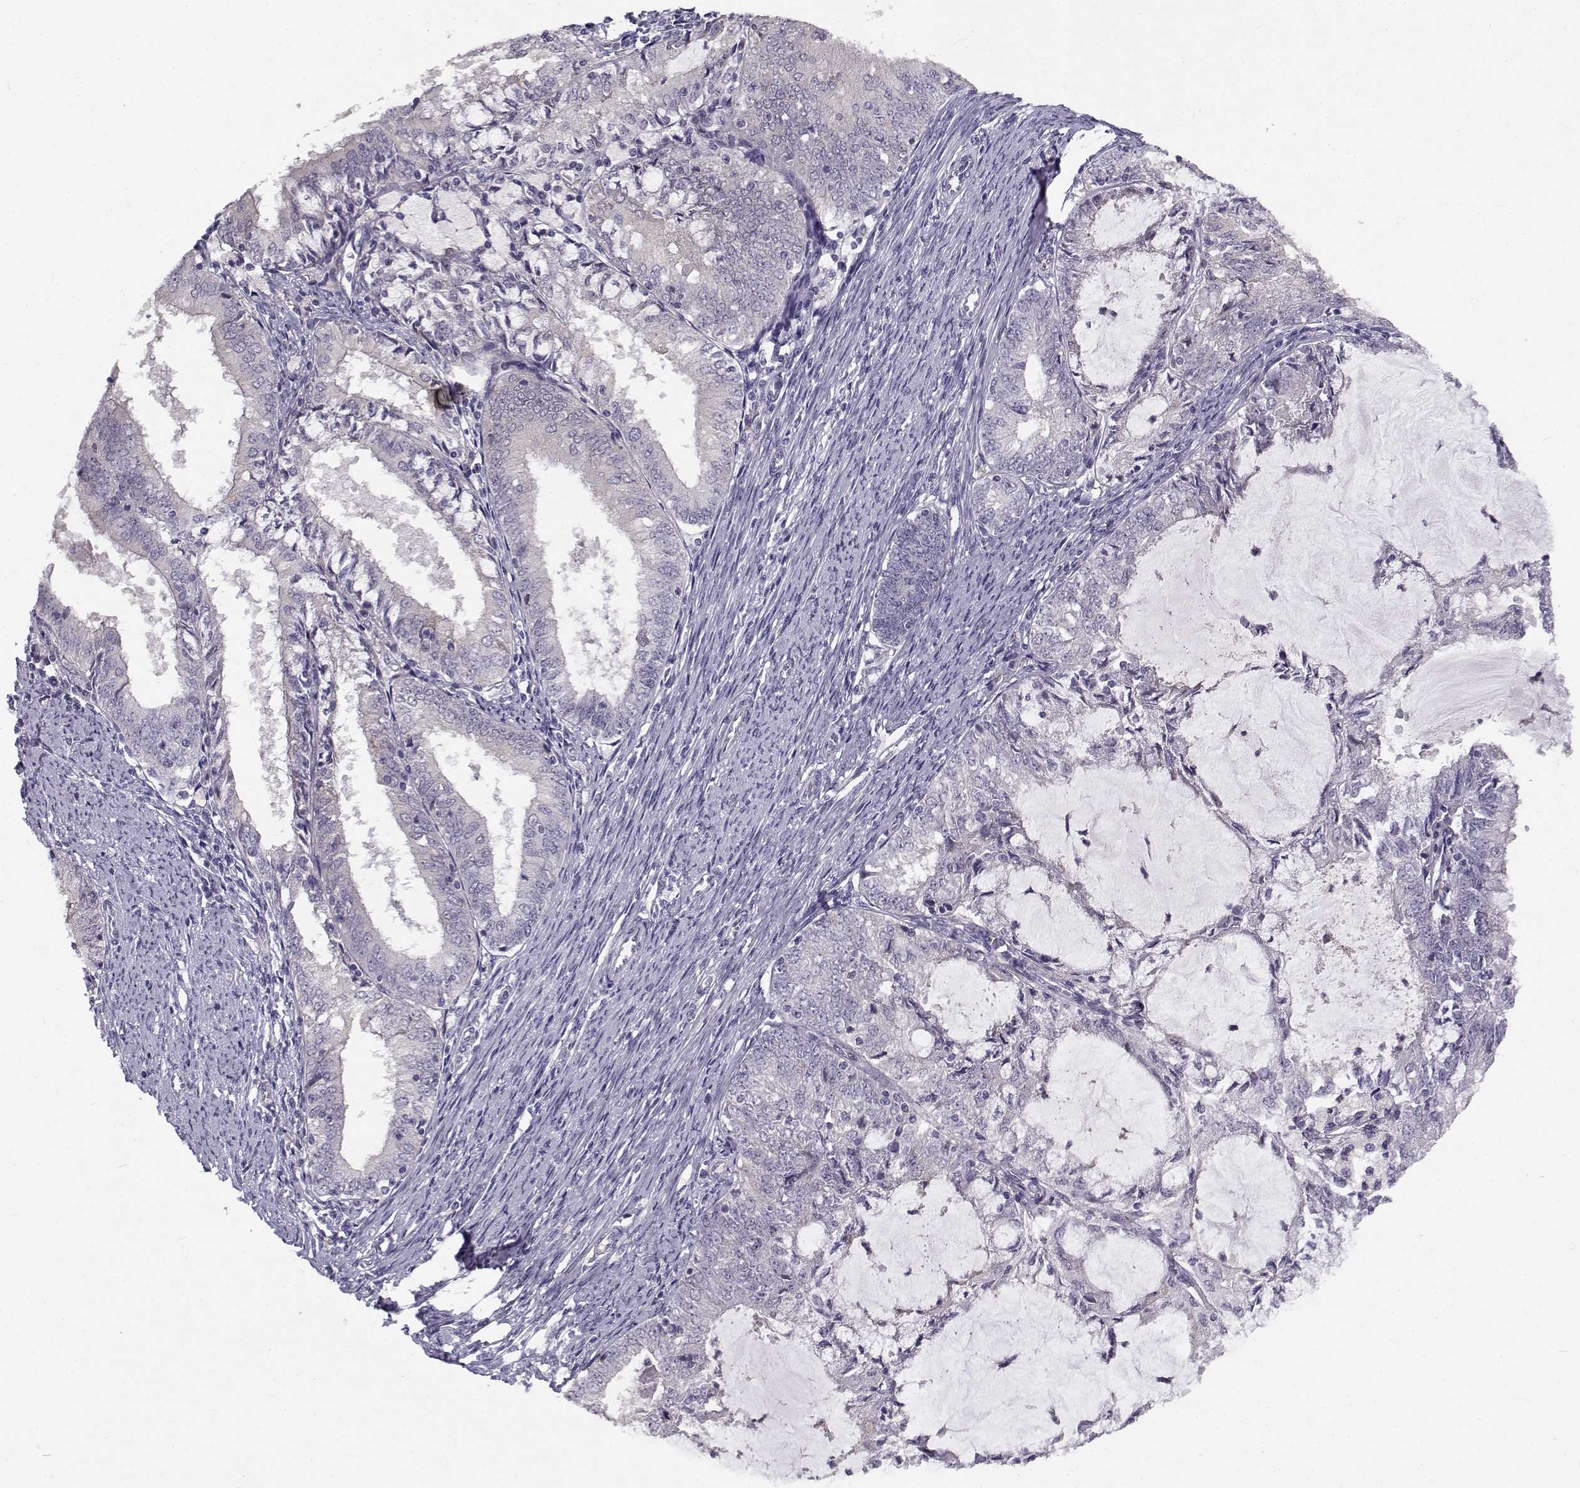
{"staining": {"intensity": "negative", "quantity": "none", "location": "none"}, "tissue": "endometrial cancer", "cell_type": "Tumor cells", "image_type": "cancer", "snomed": [{"axis": "morphology", "description": "Adenocarcinoma, NOS"}, {"axis": "topography", "description": "Endometrium"}], "caption": "Endometrial cancer stained for a protein using IHC demonstrates no positivity tumor cells.", "gene": "TMEM145", "patient": {"sex": "female", "age": 57}}